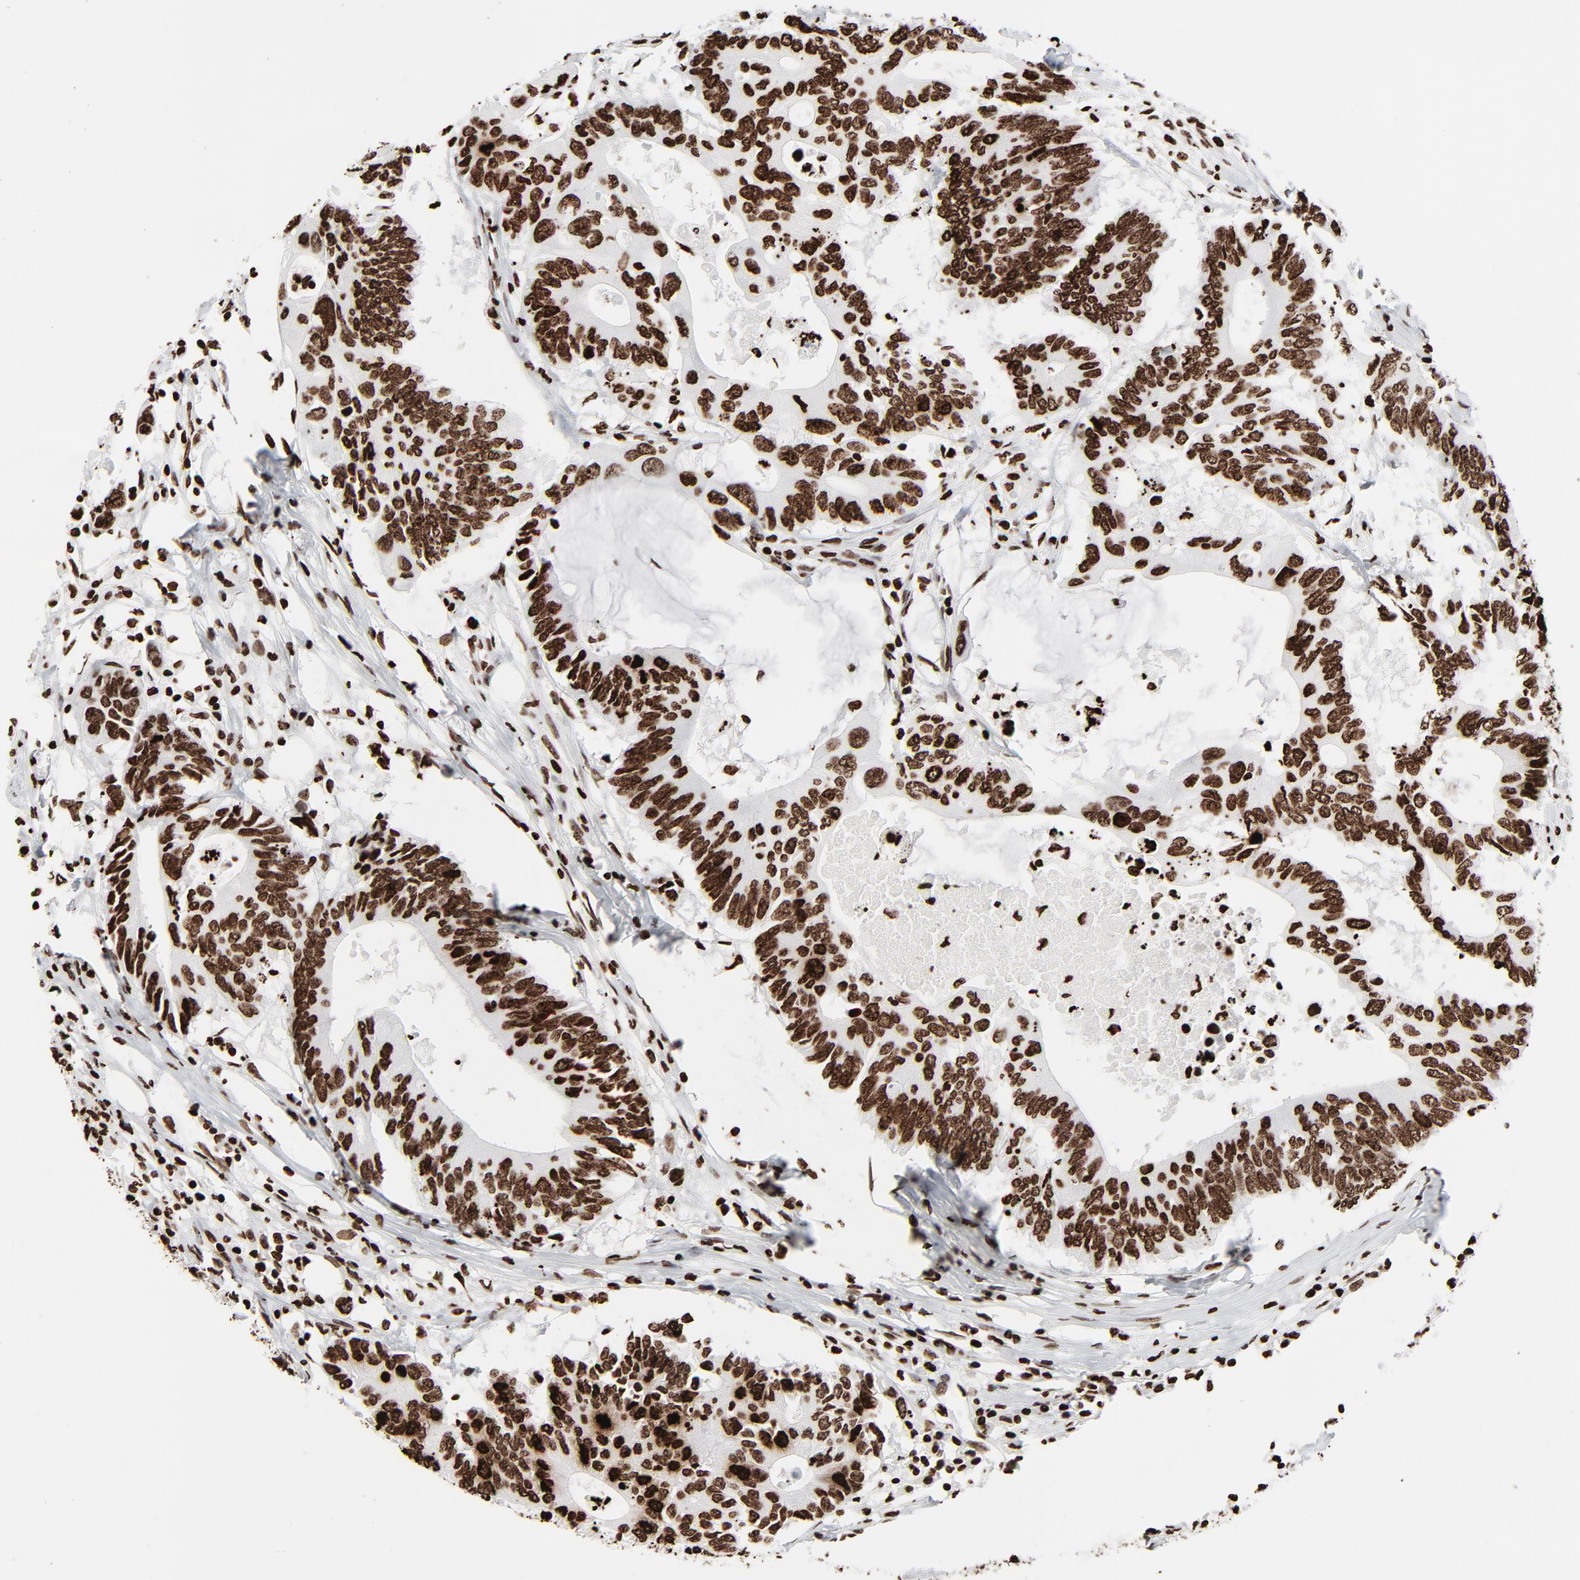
{"staining": {"intensity": "strong", "quantity": ">75%", "location": "nuclear"}, "tissue": "colorectal cancer", "cell_type": "Tumor cells", "image_type": "cancer", "snomed": [{"axis": "morphology", "description": "Adenocarcinoma, NOS"}, {"axis": "topography", "description": "Colon"}], "caption": "Immunohistochemical staining of adenocarcinoma (colorectal) exhibits high levels of strong nuclear protein staining in about >75% of tumor cells.", "gene": "H3-4", "patient": {"sex": "male", "age": 71}}